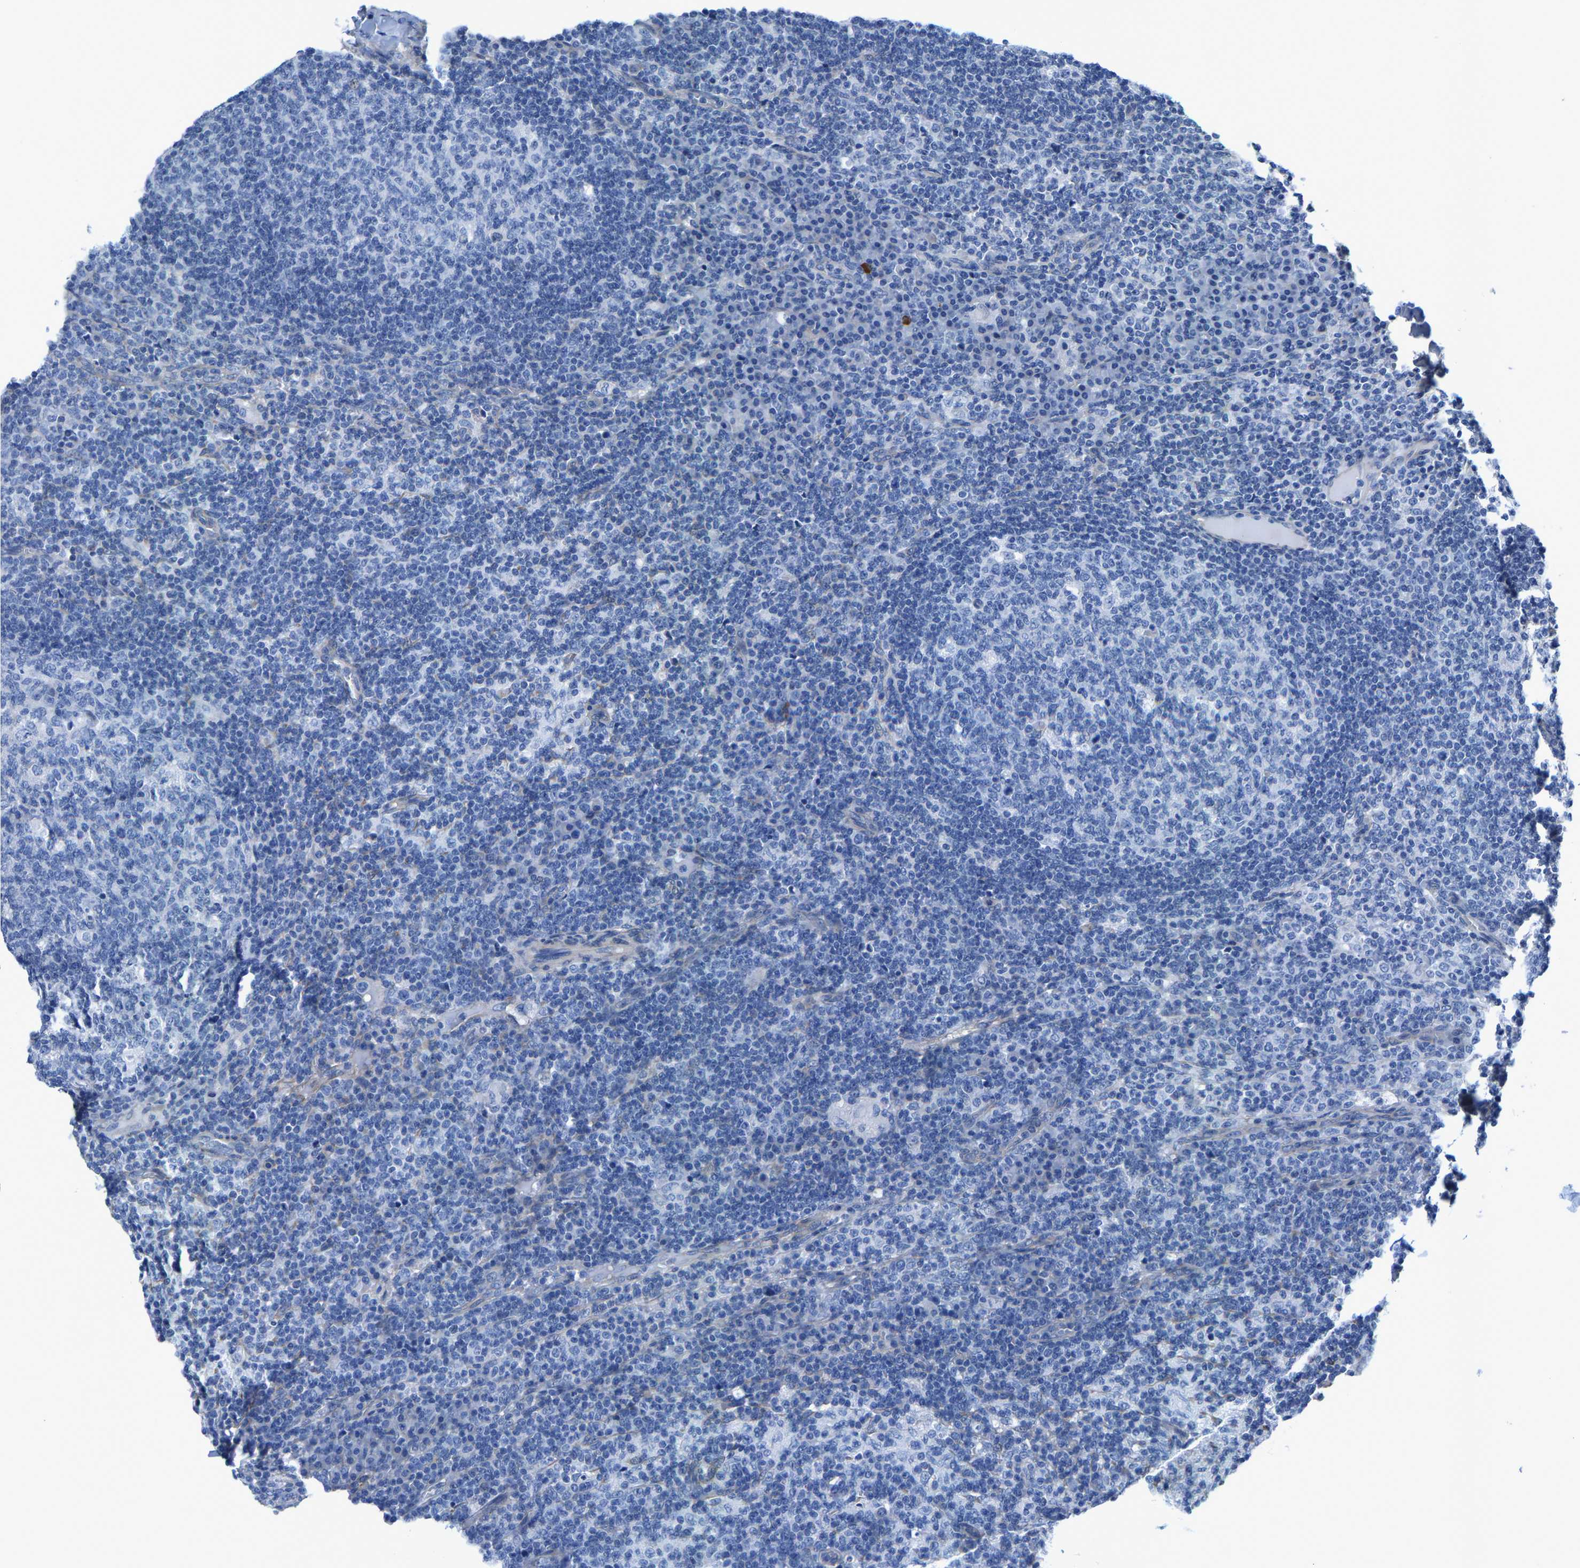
{"staining": {"intensity": "negative", "quantity": "none", "location": "none"}, "tissue": "lymph node", "cell_type": "Germinal center cells", "image_type": "normal", "snomed": [{"axis": "morphology", "description": "Normal tissue, NOS"}, {"axis": "morphology", "description": "Inflammation, NOS"}, {"axis": "topography", "description": "Lymph node"}], "caption": "Immunohistochemistry histopathology image of normal lymph node: lymph node stained with DAB (3,3'-diaminobenzidine) exhibits no significant protein positivity in germinal center cells.", "gene": "DSCAM", "patient": {"sex": "male", "age": 55}}